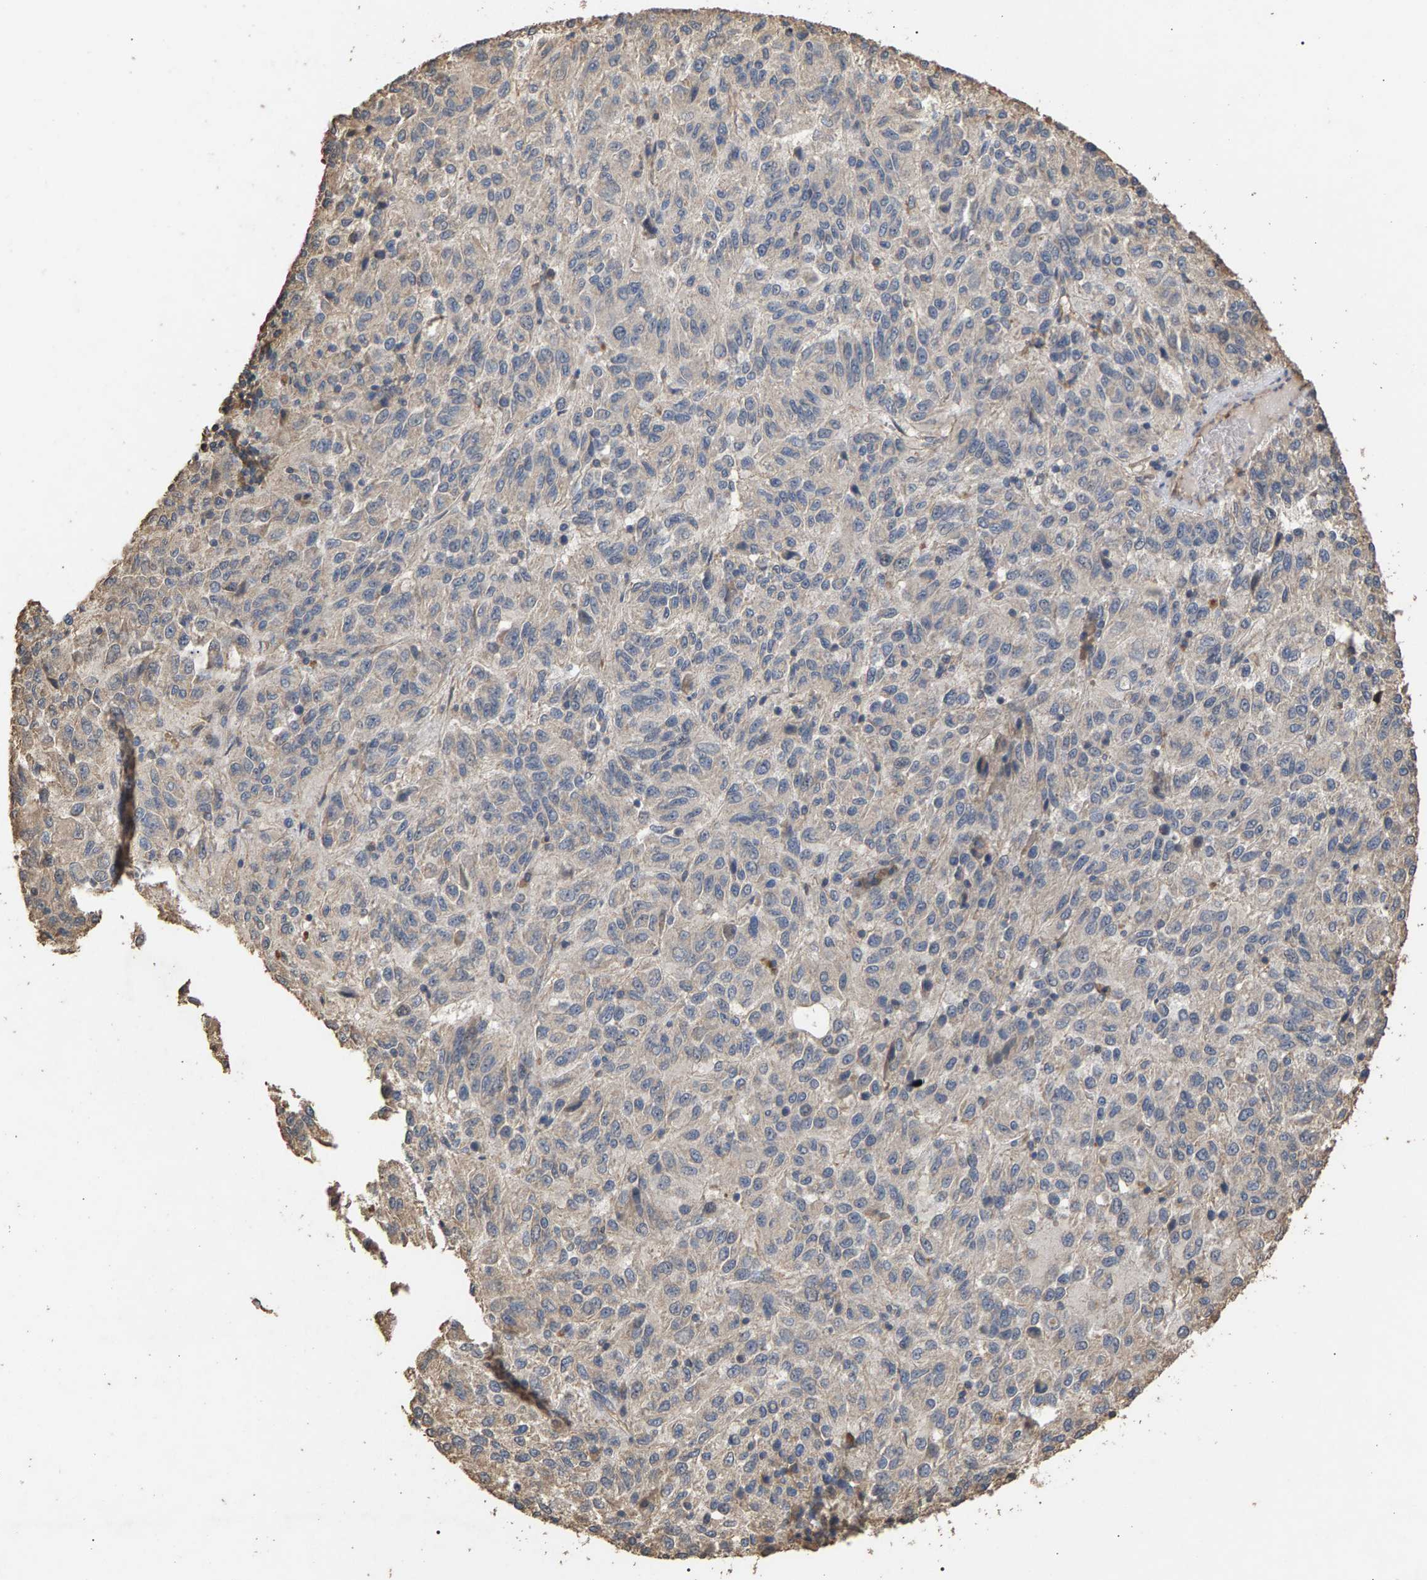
{"staining": {"intensity": "weak", "quantity": "<25%", "location": "cytoplasmic/membranous"}, "tissue": "melanoma", "cell_type": "Tumor cells", "image_type": "cancer", "snomed": [{"axis": "morphology", "description": "Malignant melanoma, Metastatic site"}, {"axis": "topography", "description": "Lung"}], "caption": "Immunohistochemistry (IHC) of human malignant melanoma (metastatic site) shows no staining in tumor cells.", "gene": "HTRA3", "patient": {"sex": "male", "age": 64}}